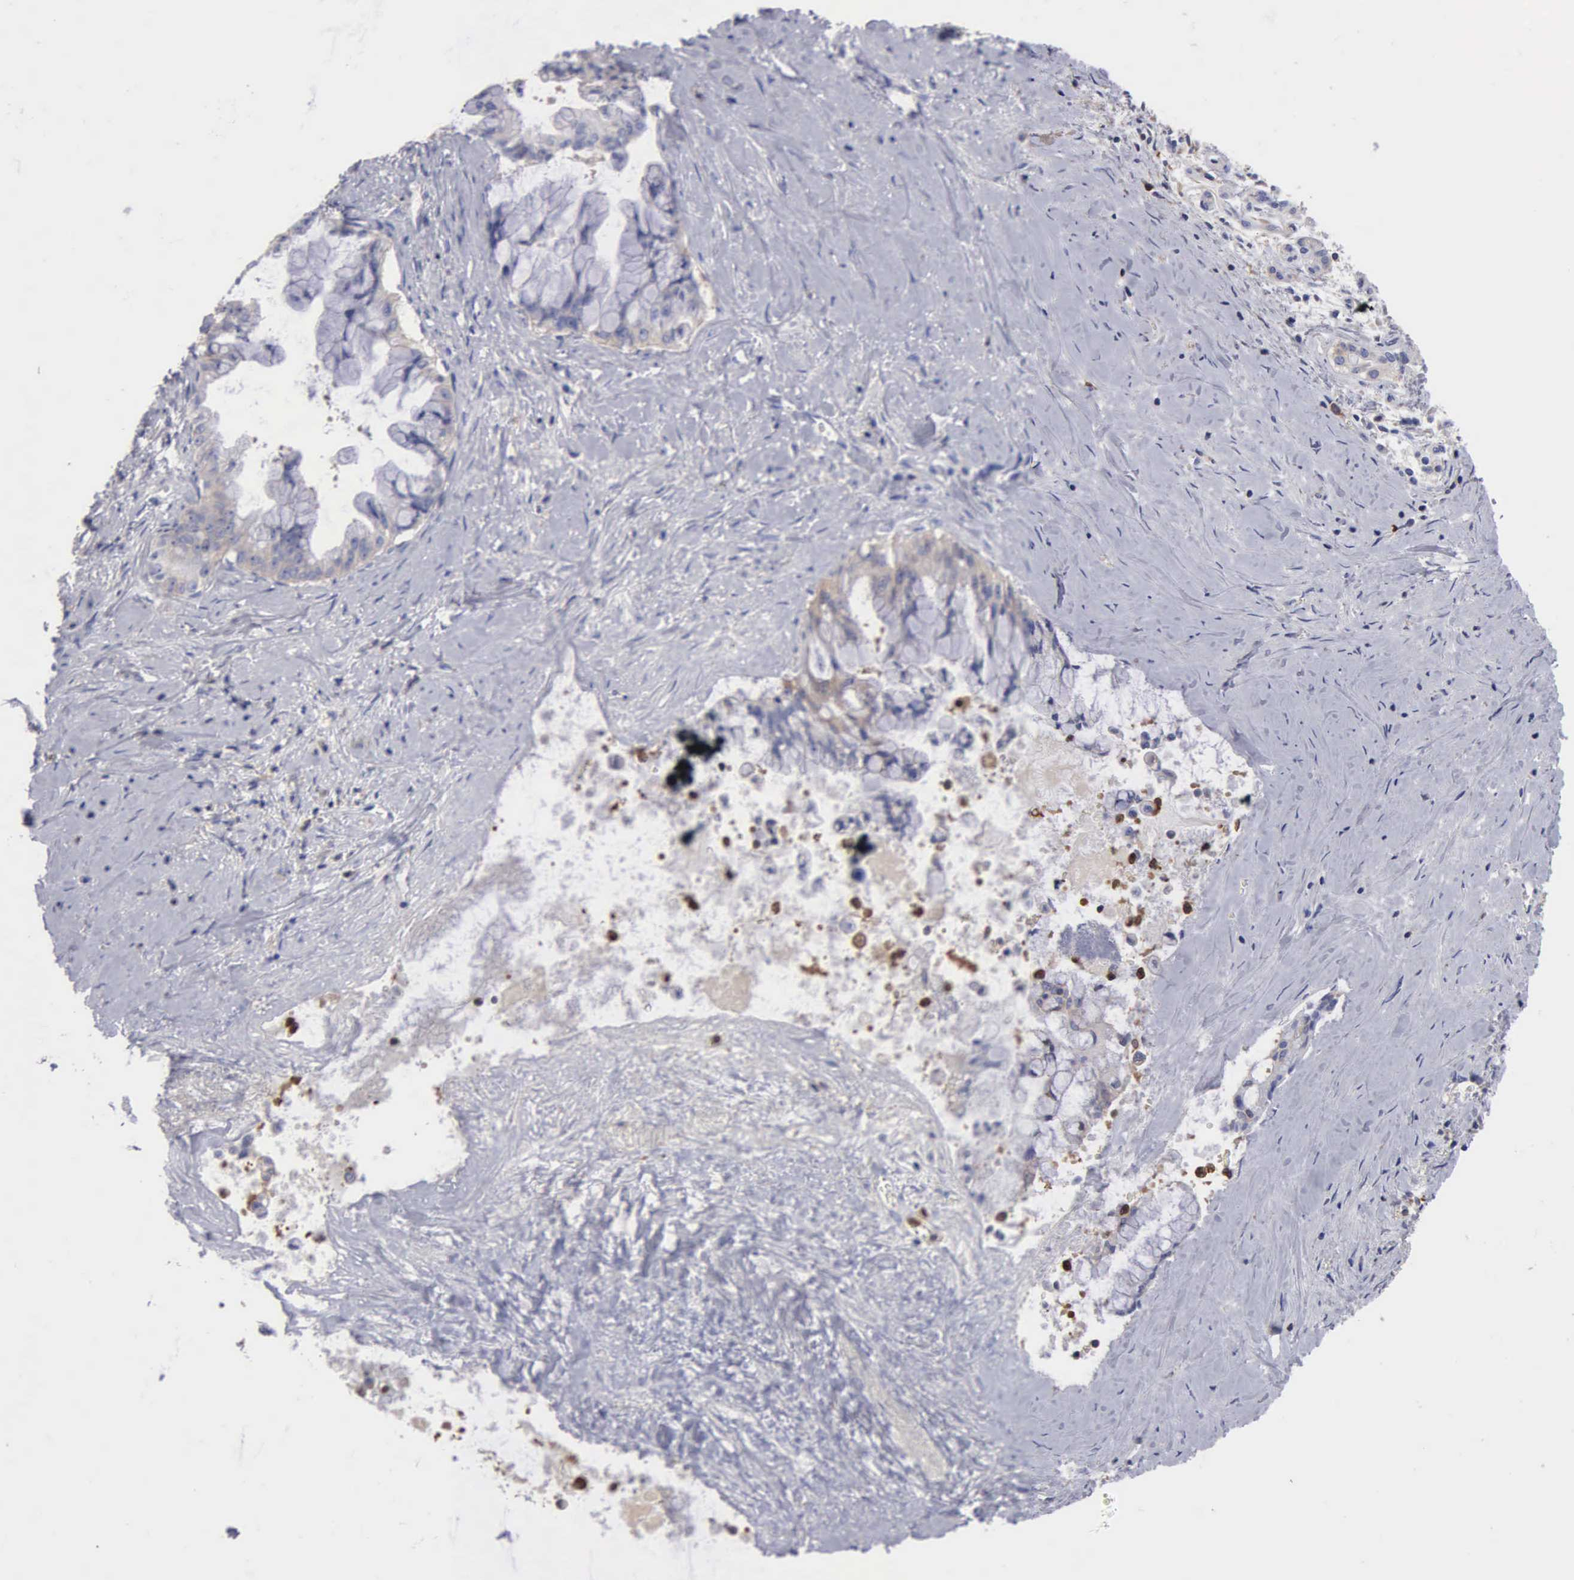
{"staining": {"intensity": "weak", "quantity": "<25%", "location": "cytoplasmic/membranous"}, "tissue": "pancreatic cancer", "cell_type": "Tumor cells", "image_type": "cancer", "snomed": [{"axis": "morphology", "description": "Adenocarcinoma, NOS"}, {"axis": "topography", "description": "Pancreas"}], "caption": "Tumor cells are negative for brown protein staining in pancreatic cancer.", "gene": "G6PD", "patient": {"sex": "male", "age": 59}}